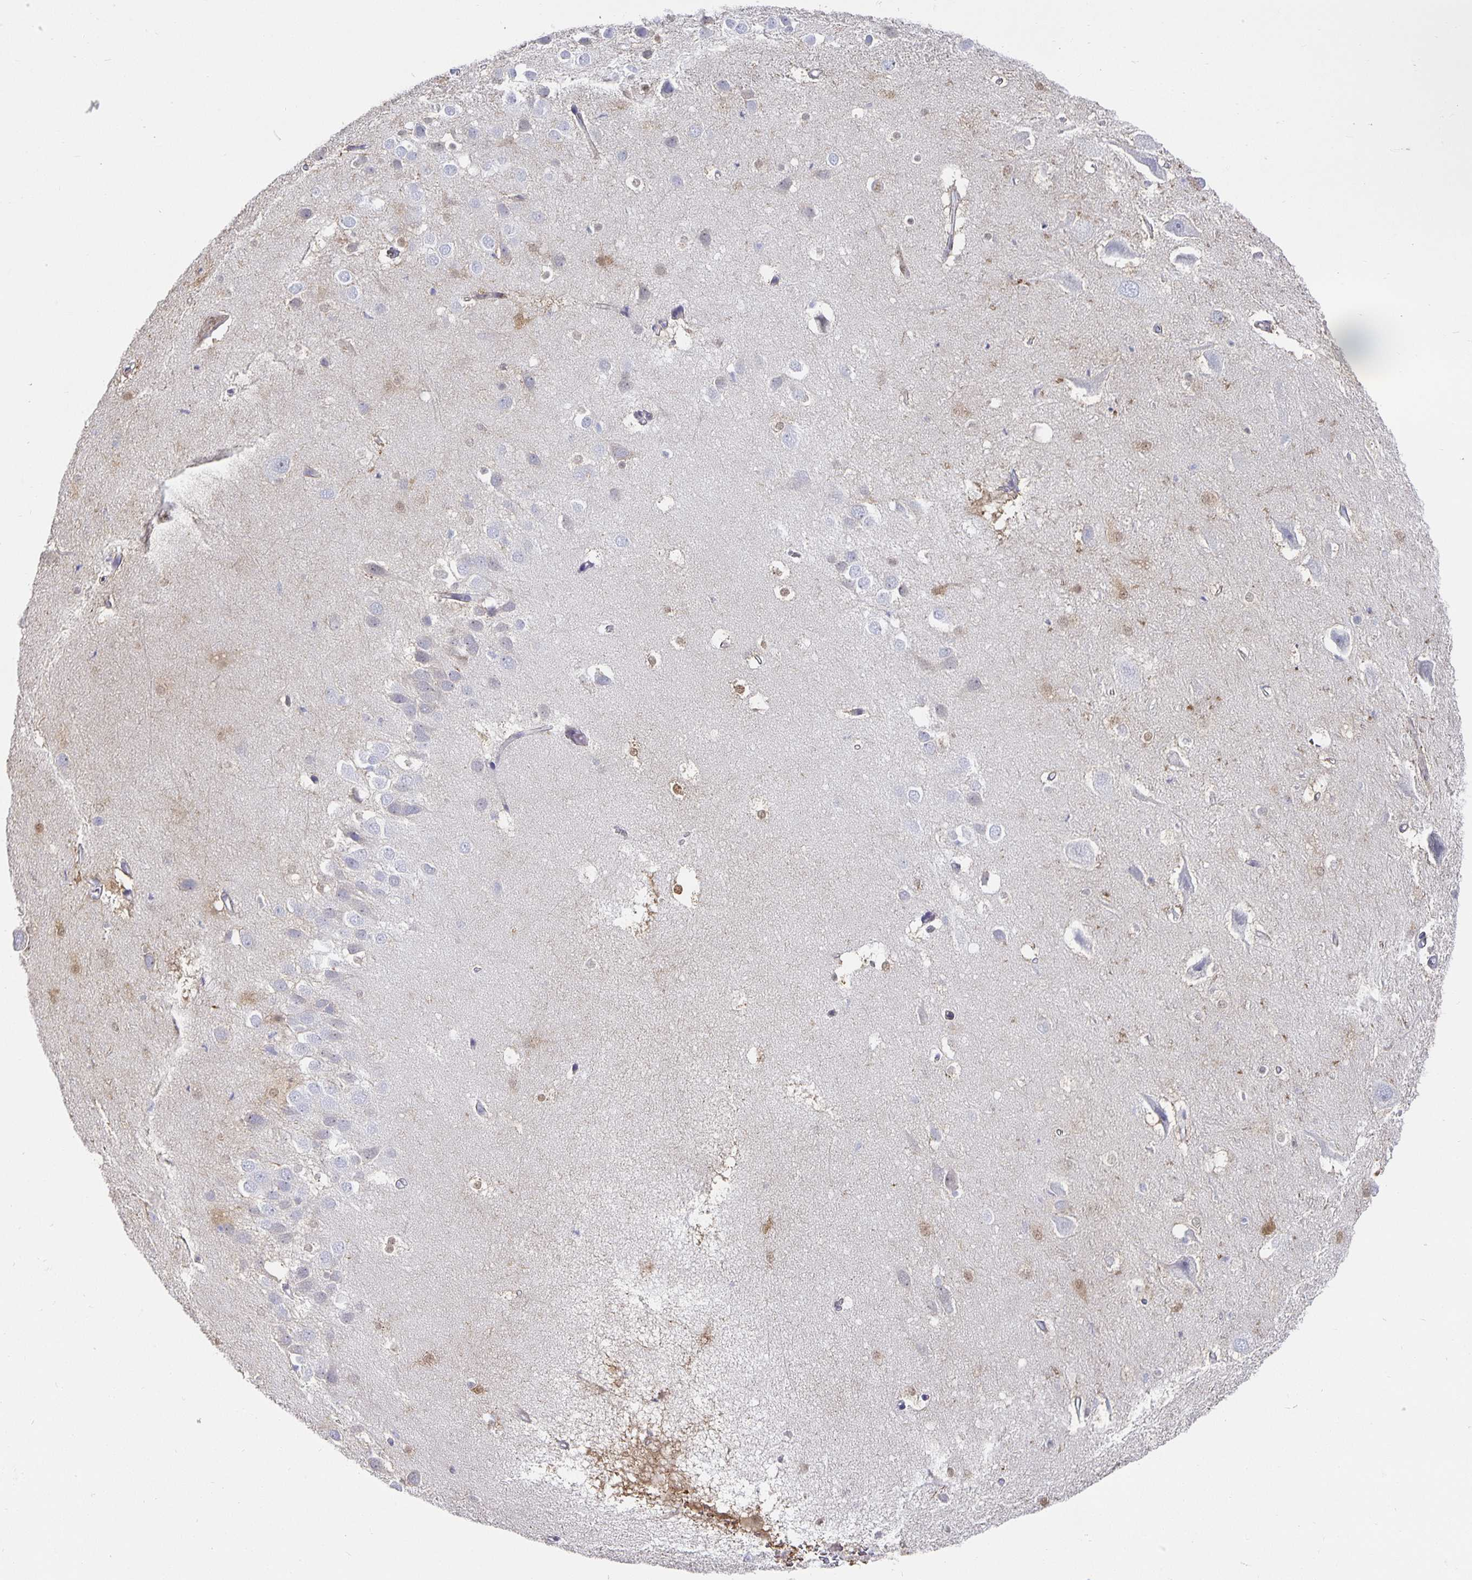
{"staining": {"intensity": "negative", "quantity": "none", "location": "none"}, "tissue": "hippocampus", "cell_type": "Glial cells", "image_type": "normal", "snomed": [{"axis": "morphology", "description": "Normal tissue, NOS"}, {"axis": "topography", "description": "Hippocampus"}], "caption": "This is a image of immunohistochemistry (IHC) staining of unremarkable hippocampus, which shows no staining in glial cells.", "gene": "CHGA", "patient": {"sex": "male", "age": 26}}